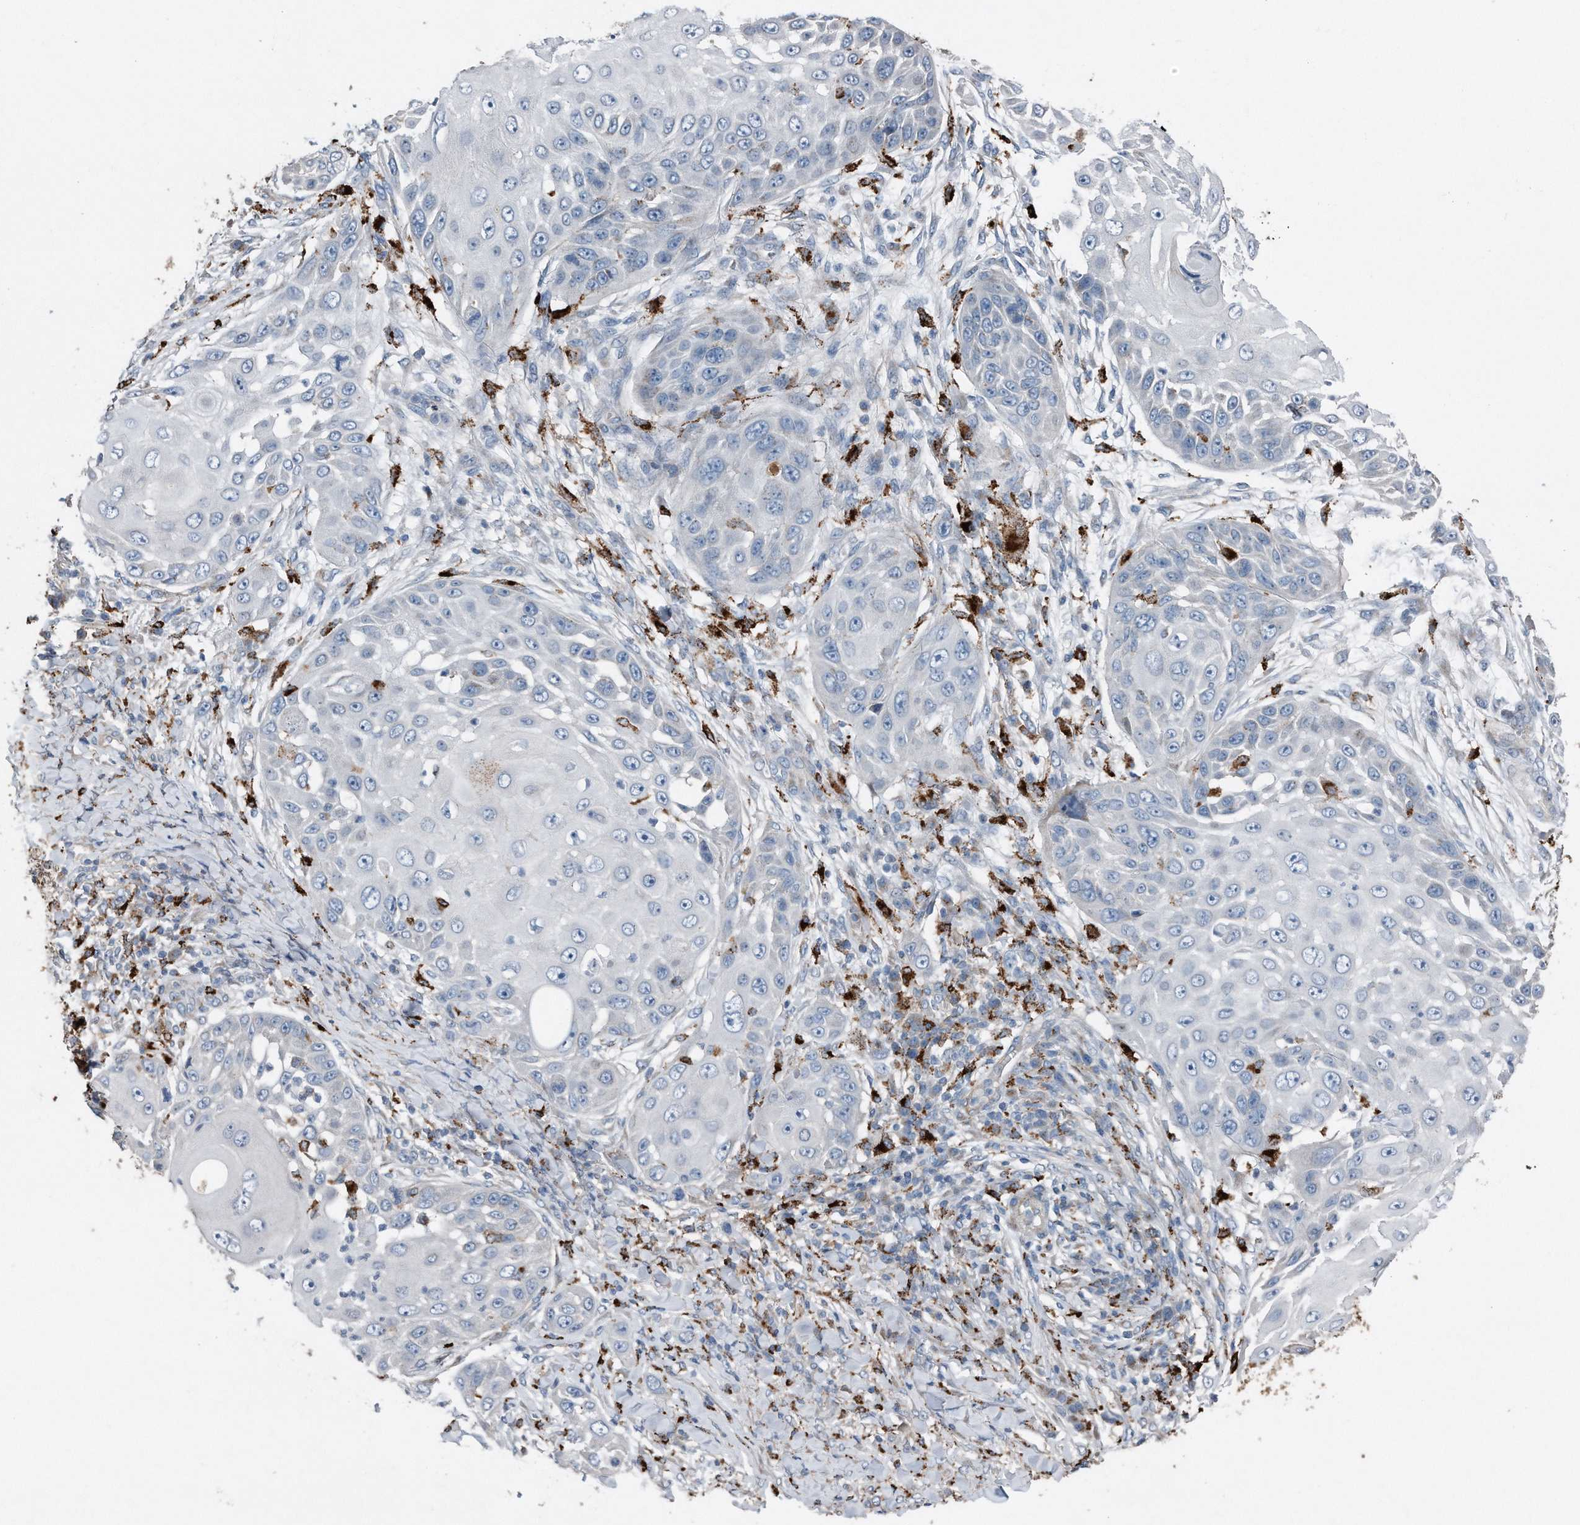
{"staining": {"intensity": "negative", "quantity": "none", "location": "none"}, "tissue": "skin cancer", "cell_type": "Tumor cells", "image_type": "cancer", "snomed": [{"axis": "morphology", "description": "Squamous cell carcinoma, NOS"}, {"axis": "topography", "description": "Skin"}], "caption": "The histopathology image reveals no staining of tumor cells in skin cancer (squamous cell carcinoma).", "gene": "ZNF772", "patient": {"sex": "female", "age": 44}}